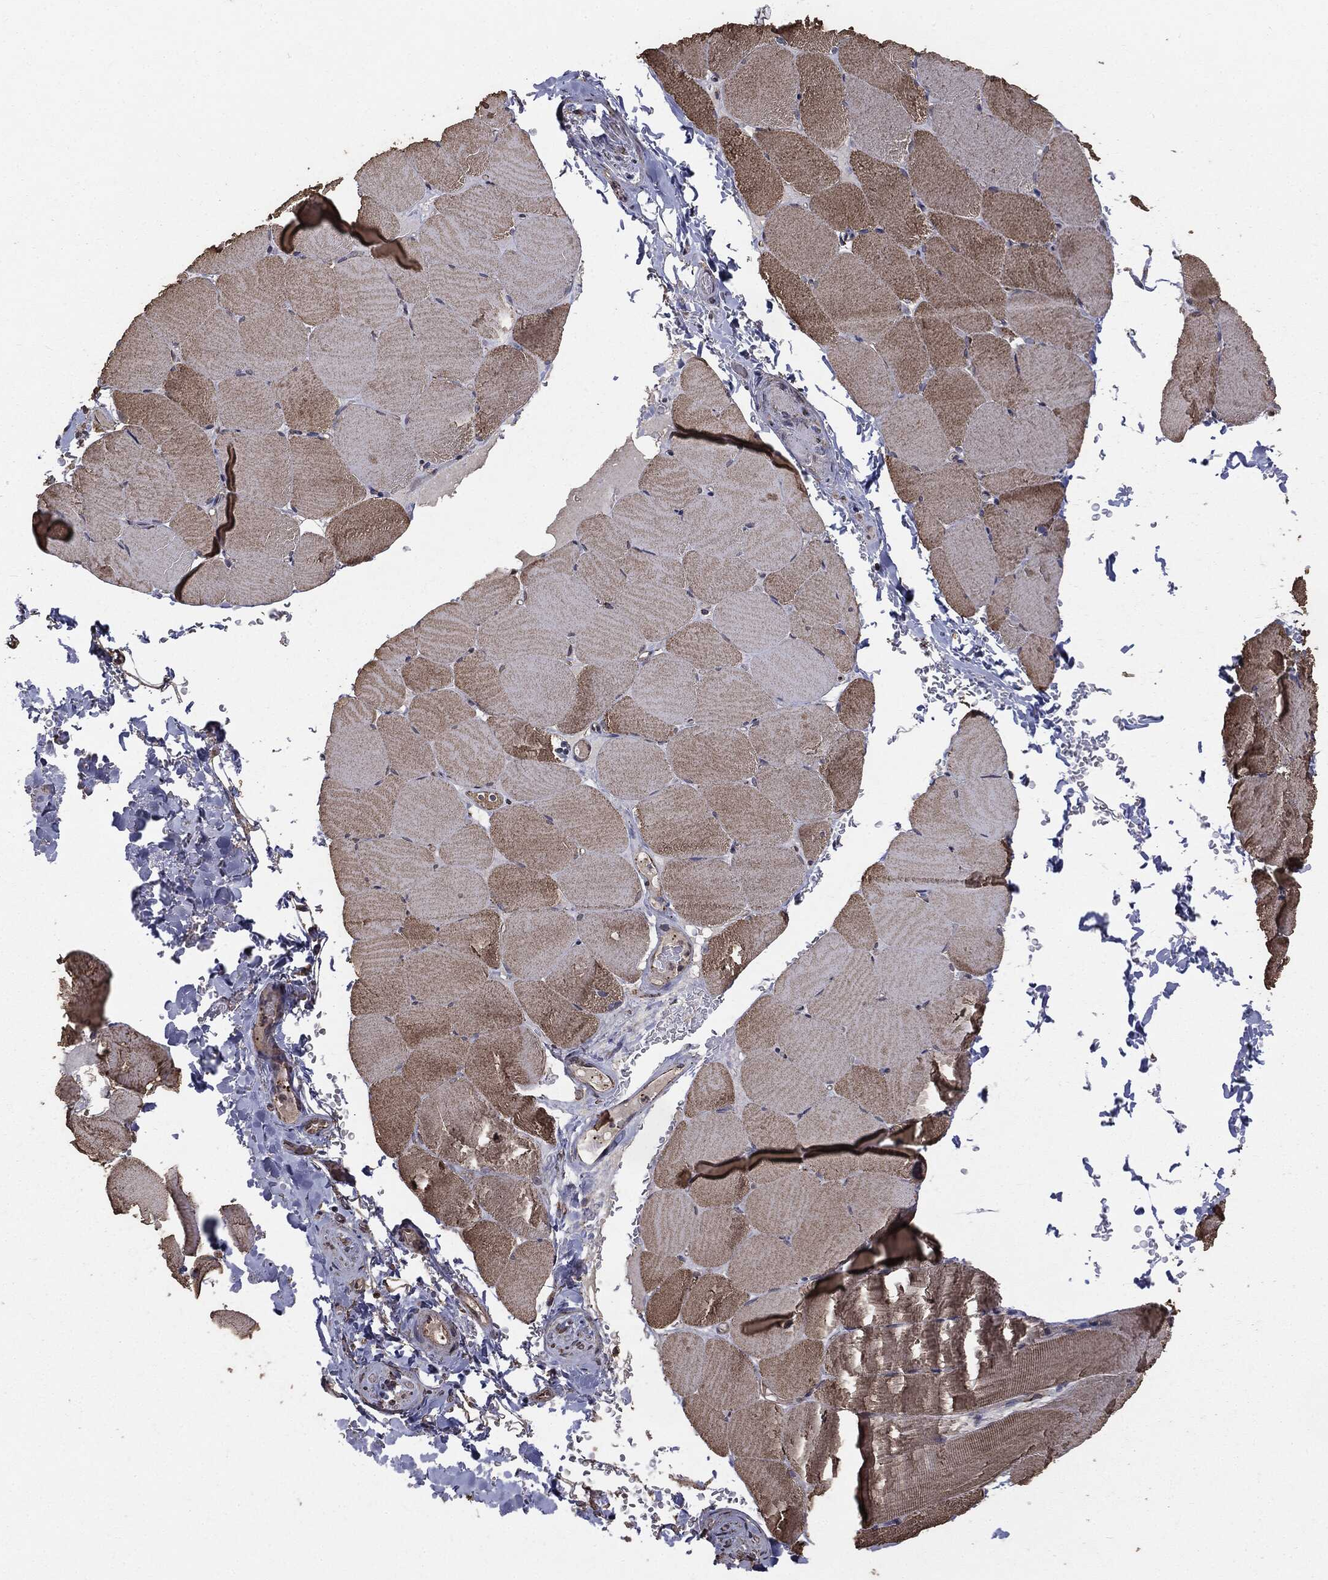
{"staining": {"intensity": "moderate", "quantity": ">75%", "location": "cytoplasmic/membranous"}, "tissue": "skeletal muscle", "cell_type": "Myocytes", "image_type": "normal", "snomed": [{"axis": "morphology", "description": "Normal tissue, NOS"}, {"axis": "topography", "description": "Skeletal muscle"}], "caption": "Myocytes exhibit medium levels of moderate cytoplasmic/membranous expression in about >75% of cells in normal human skeletal muscle. (IHC, brightfield microscopy, high magnification).", "gene": "MTOR", "patient": {"sex": "female", "age": 37}}